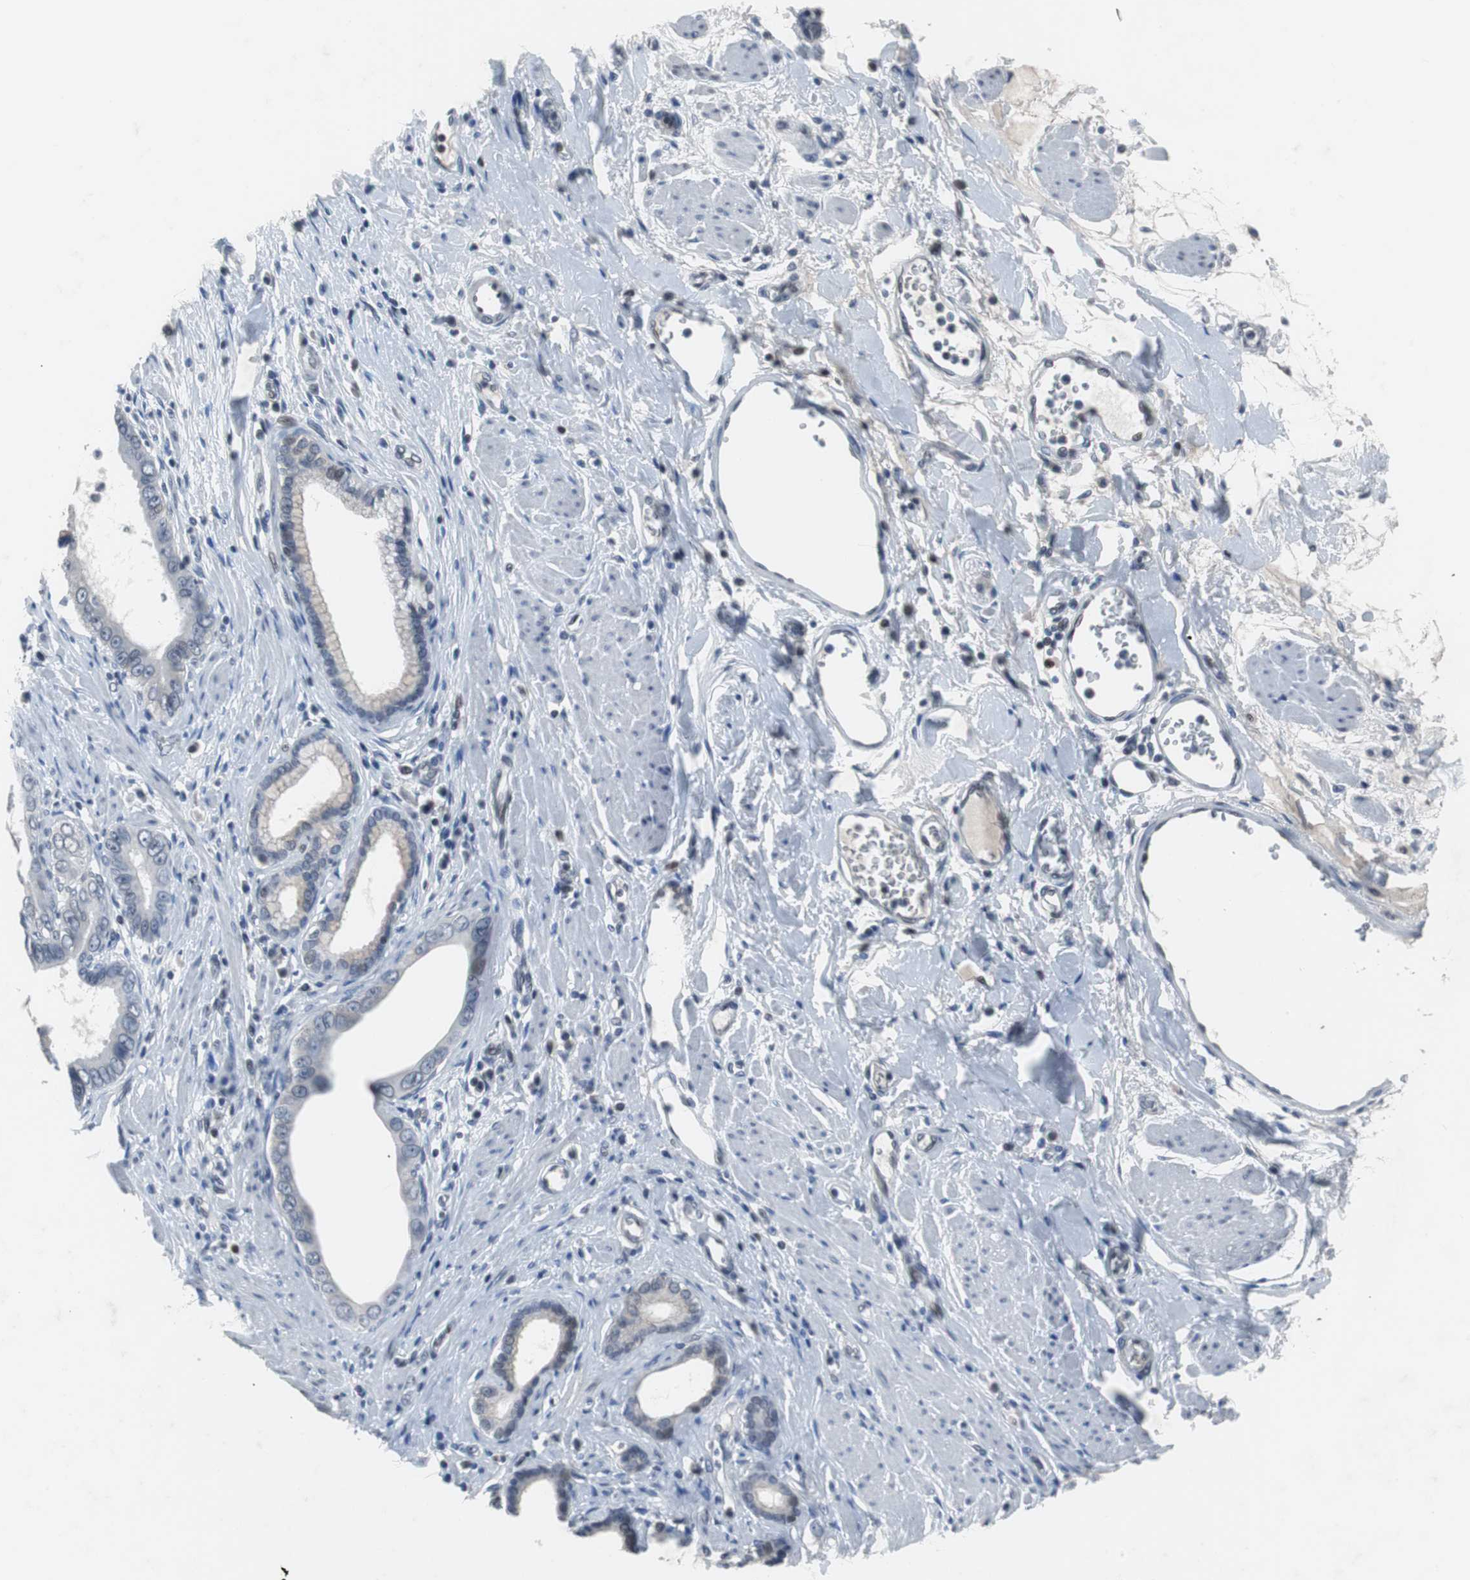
{"staining": {"intensity": "weak", "quantity": "<25%", "location": "cytoplasmic/membranous"}, "tissue": "pancreatic cancer", "cell_type": "Tumor cells", "image_type": "cancer", "snomed": [{"axis": "morphology", "description": "Normal tissue, NOS"}, {"axis": "topography", "description": "Lymph node"}], "caption": "Tumor cells show no significant expression in pancreatic cancer. (DAB IHC with hematoxylin counter stain).", "gene": "TP63", "patient": {"sex": "male", "age": 50}}